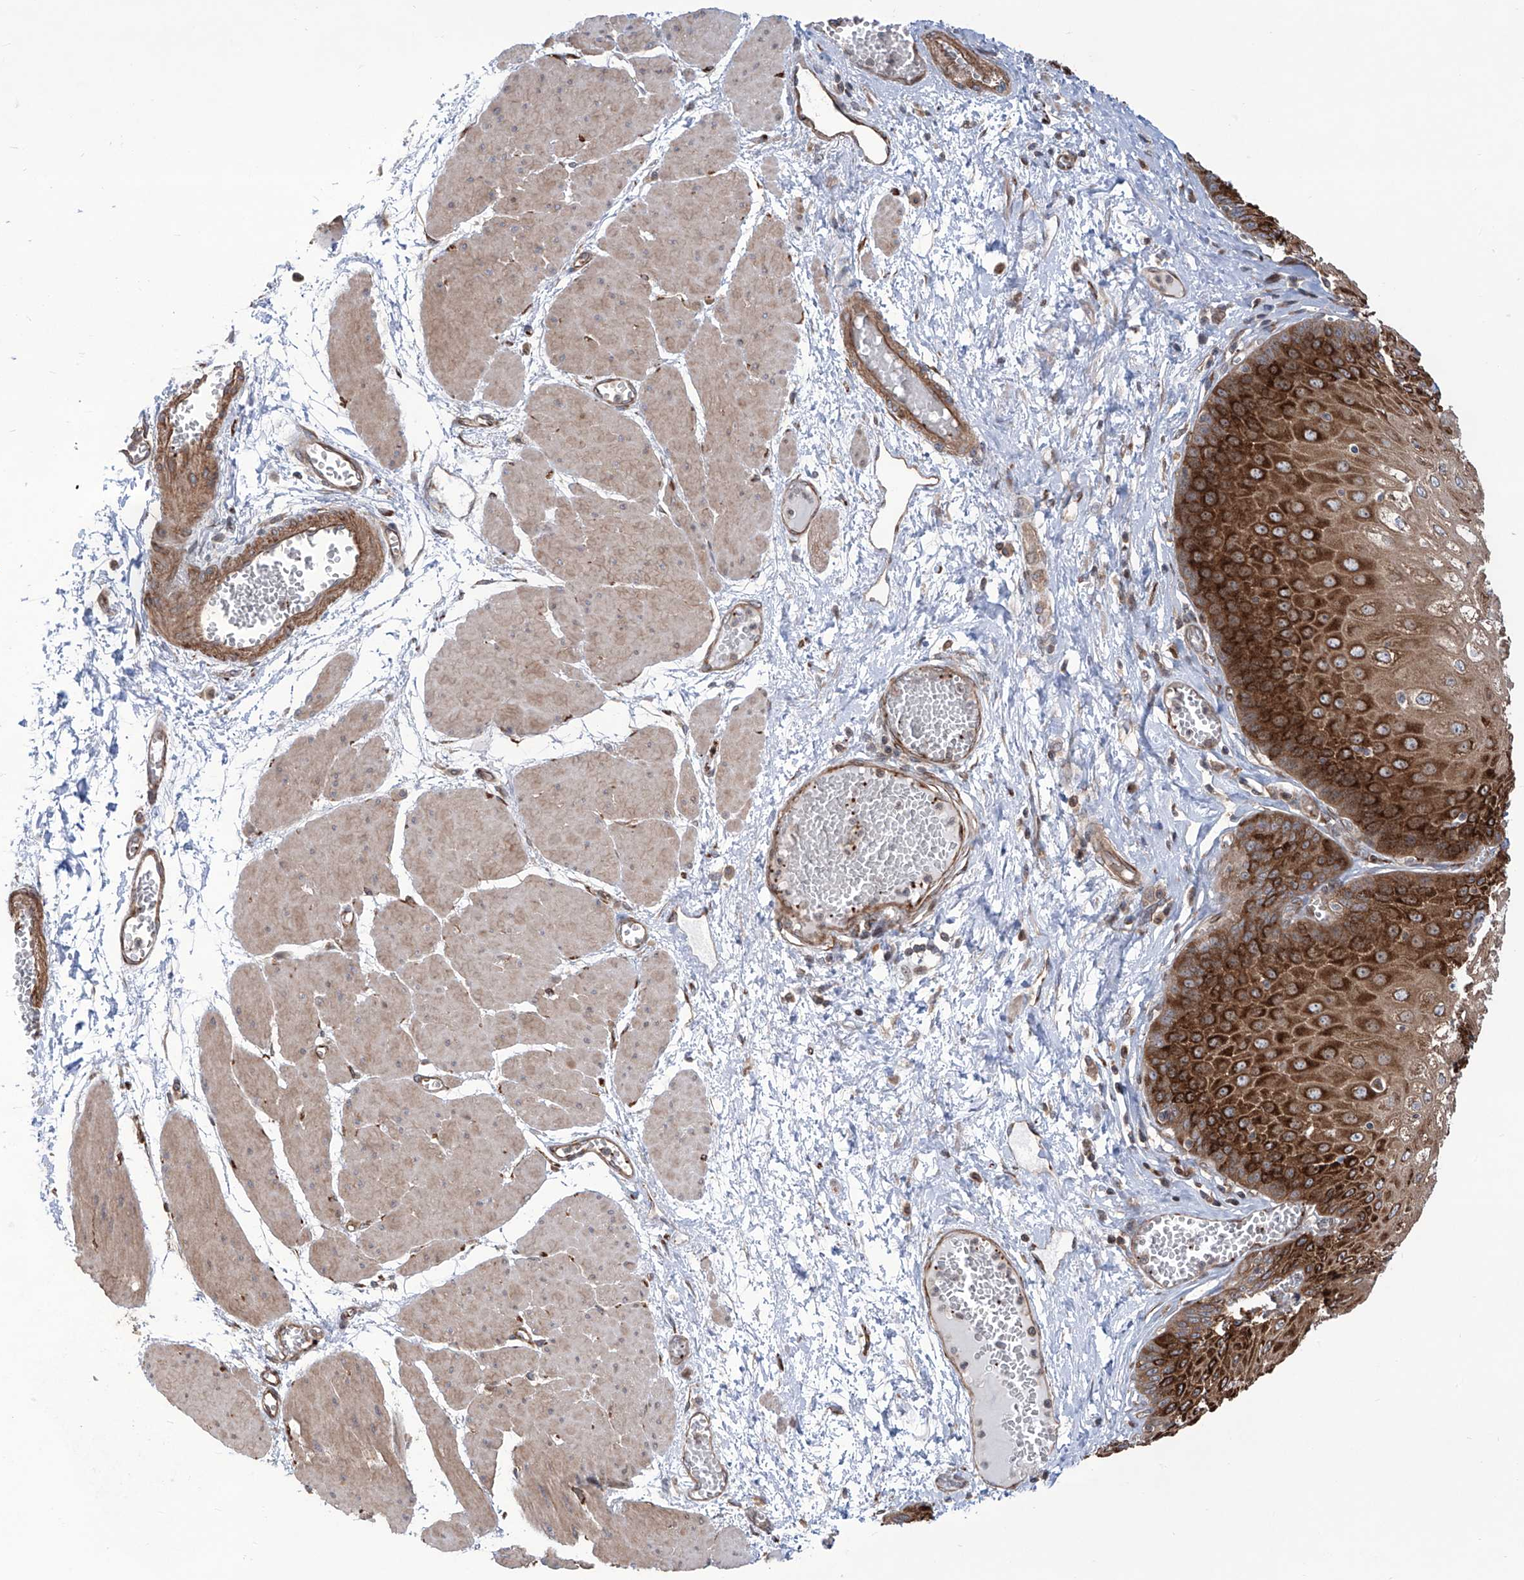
{"staining": {"intensity": "strong", "quantity": ">75%", "location": "cytoplasmic/membranous"}, "tissue": "esophagus", "cell_type": "Squamous epithelial cells", "image_type": "normal", "snomed": [{"axis": "morphology", "description": "Normal tissue, NOS"}, {"axis": "topography", "description": "Esophagus"}], "caption": "Unremarkable esophagus was stained to show a protein in brown. There is high levels of strong cytoplasmic/membranous expression in approximately >75% of squamous epithelial cells. (DAB = brown stain, brightfield microscopy at high magnification).", "gene": "APAF1", "patient": {"sex": "male", "age": 60}}